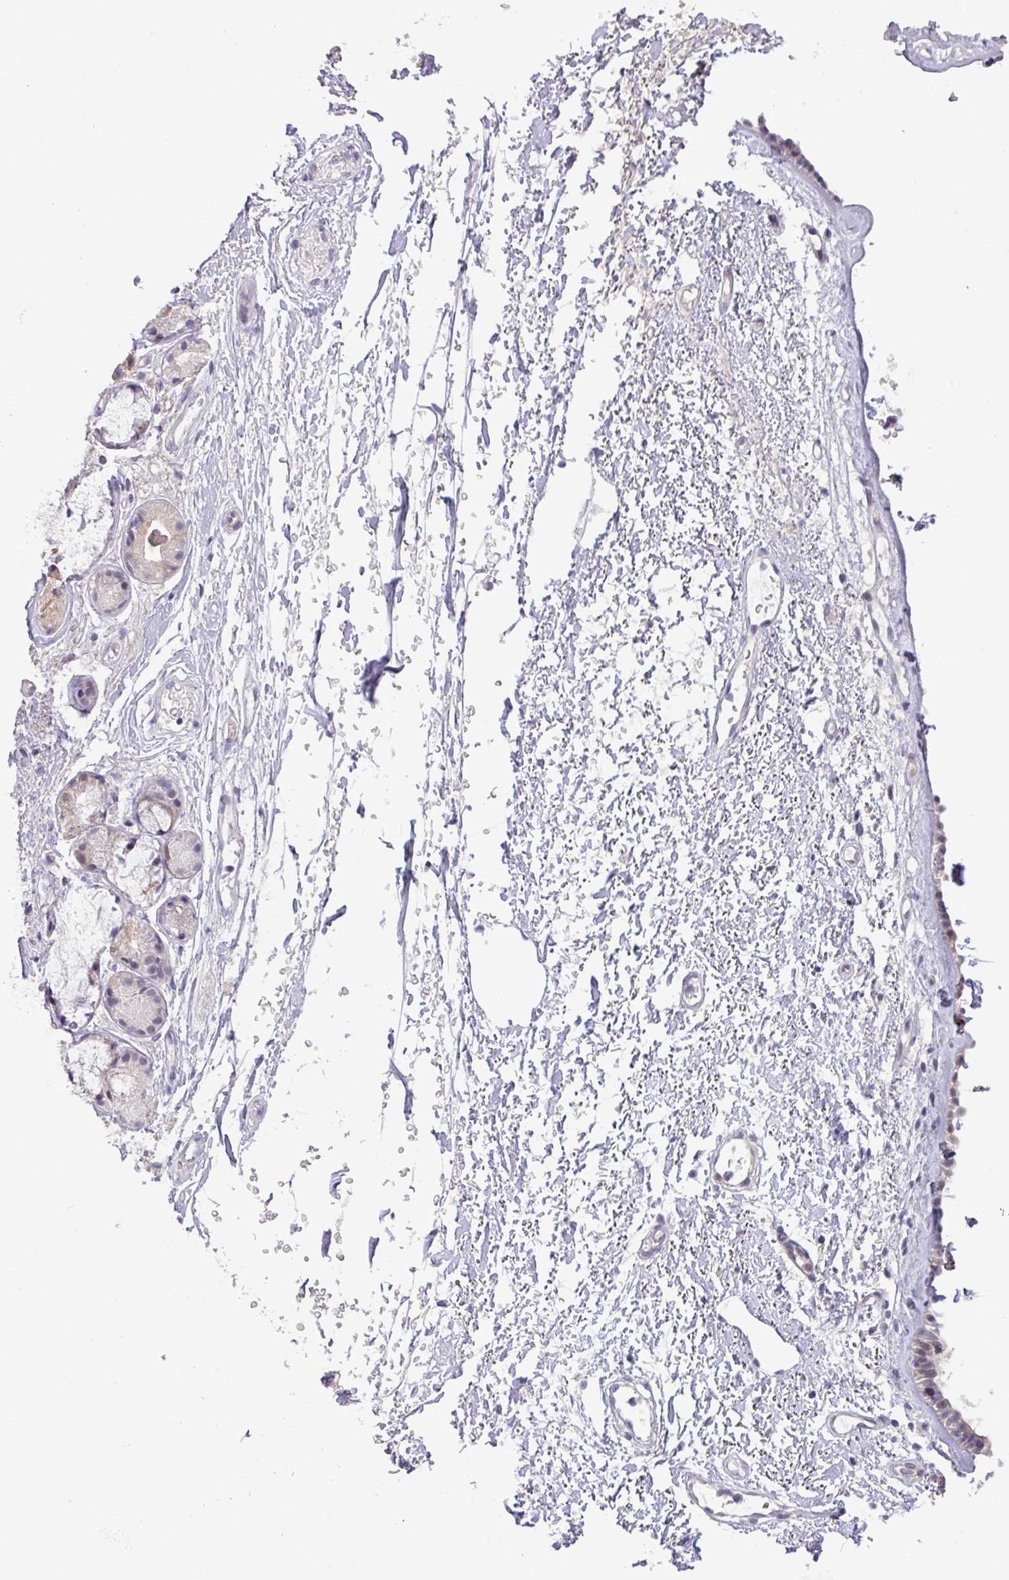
{"staining": {"intensity": "negative", "quantity": "none", "location": "none"}, "tissue": "nasopharynx", "cell_type": "Respiratory epithelial cells", "image_type": "normal", "snomed": [{"axis": "morphology", "description": "Normal tissue, NOS"}, {"axis": "topography", "description": "Cartilage tissue"}, {"axis": "topography", "description": "Nasopharynx"}], "caption": "Respiratory epithelial cells are negative for protein expression in benign human nasopharynx. The staining is performed using DAB (3,3'-diaminobenzidine) brown chromogen with nuclei counter-stained in using hematoxylin.", "gene": "RIPPLY1", "patient": {"sex": "male", "age": 56}}